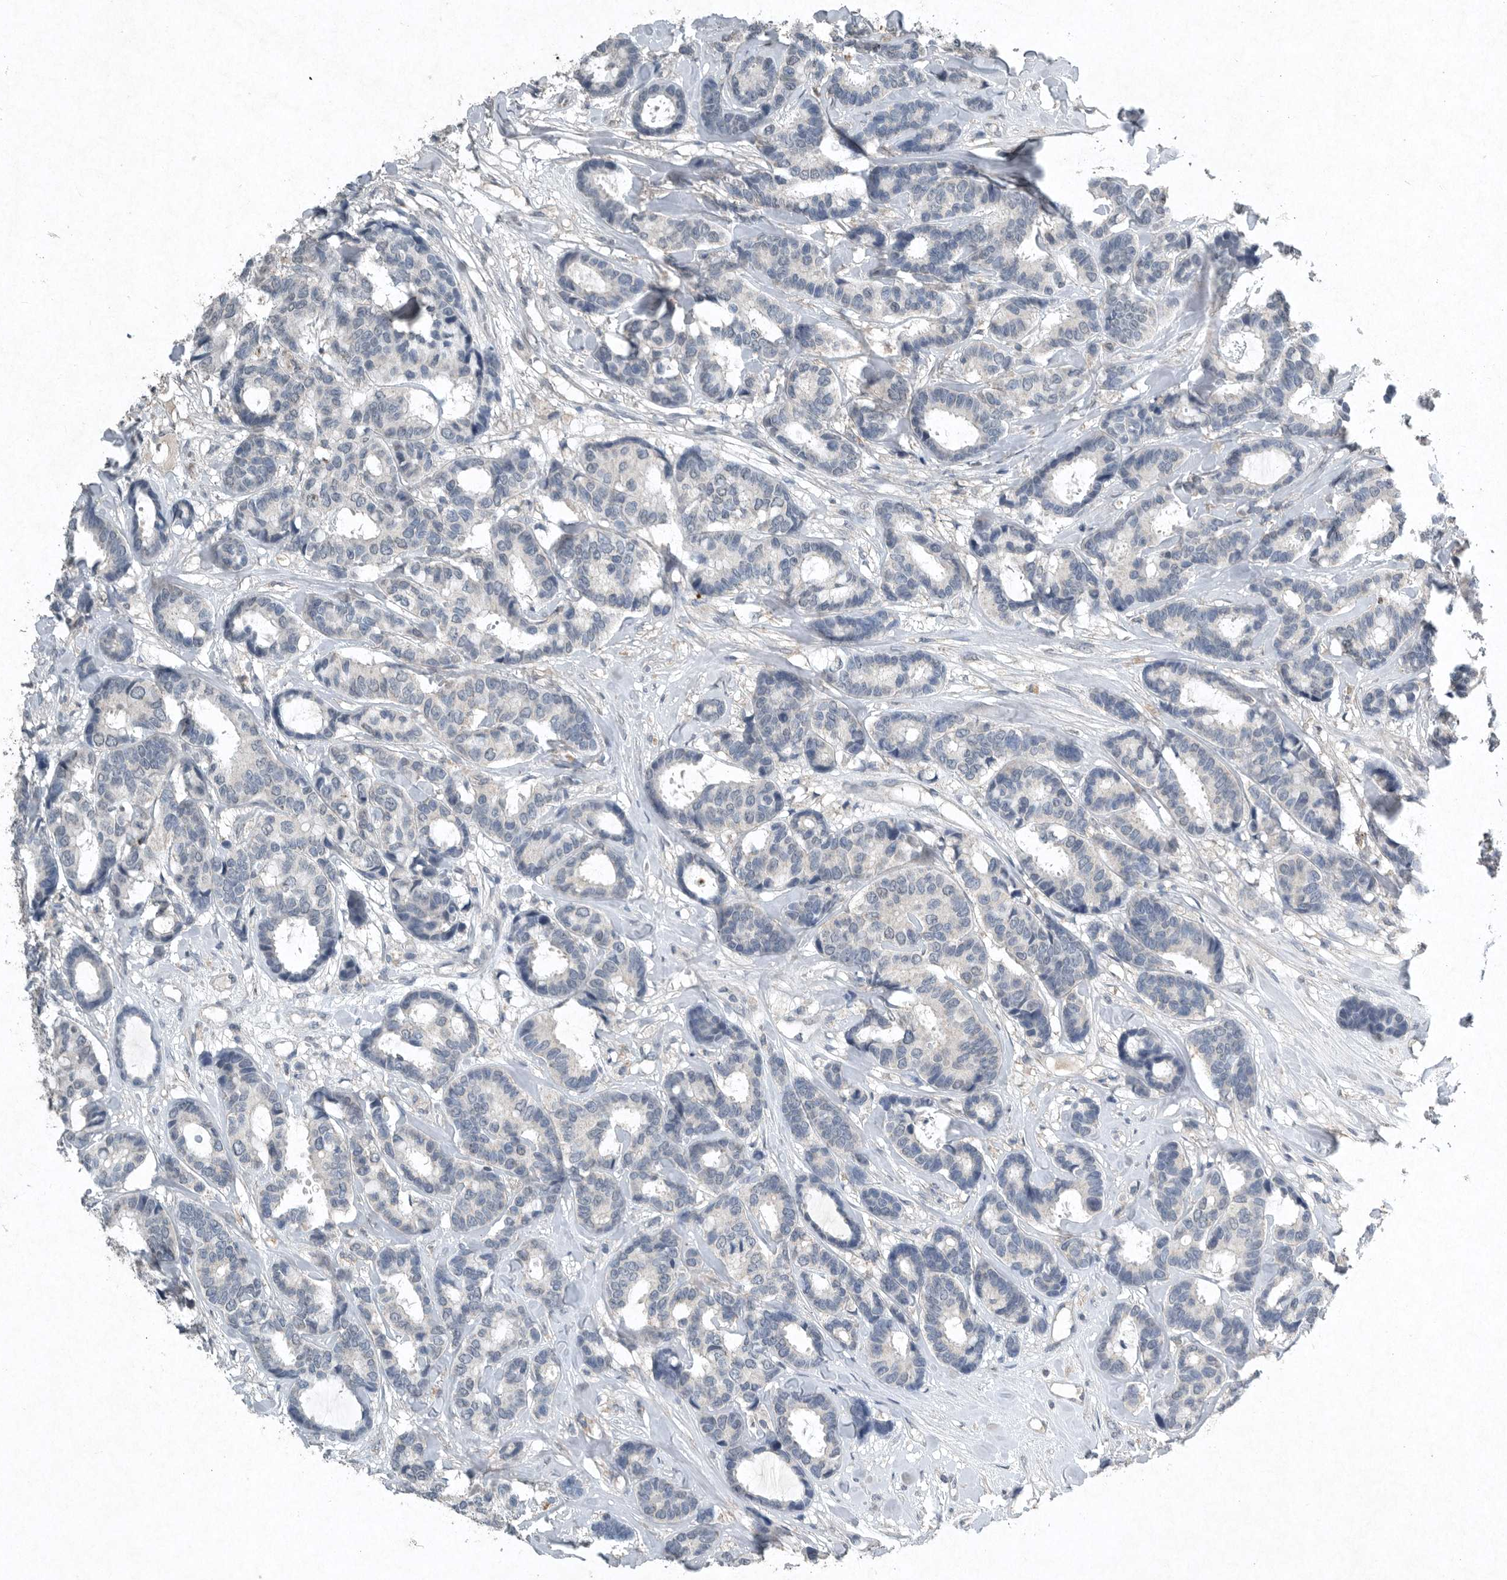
{"staining": {"intensity": "negative", "quantity": "none", "location": "none"}, "tissue": "breast cancer", "cell_type": "Tumor cells", "image_type": "cancer", "snomed": [{"axis": "morphology", "description": "Duct carcinoma"}, {"axis": "topography", "description": "Breast"}], "caption": "Tumor cells are negative for protein expression in human breast cancer. The staining was performed using DAB (3,3'-diaminobenzidine) to visualize the protein expression in brown, while the nuclei were stained in blue with hematoxylin (Magnification: 20x).", "gene": "IL20", "patient": {"sex": "female", "age": 87}}